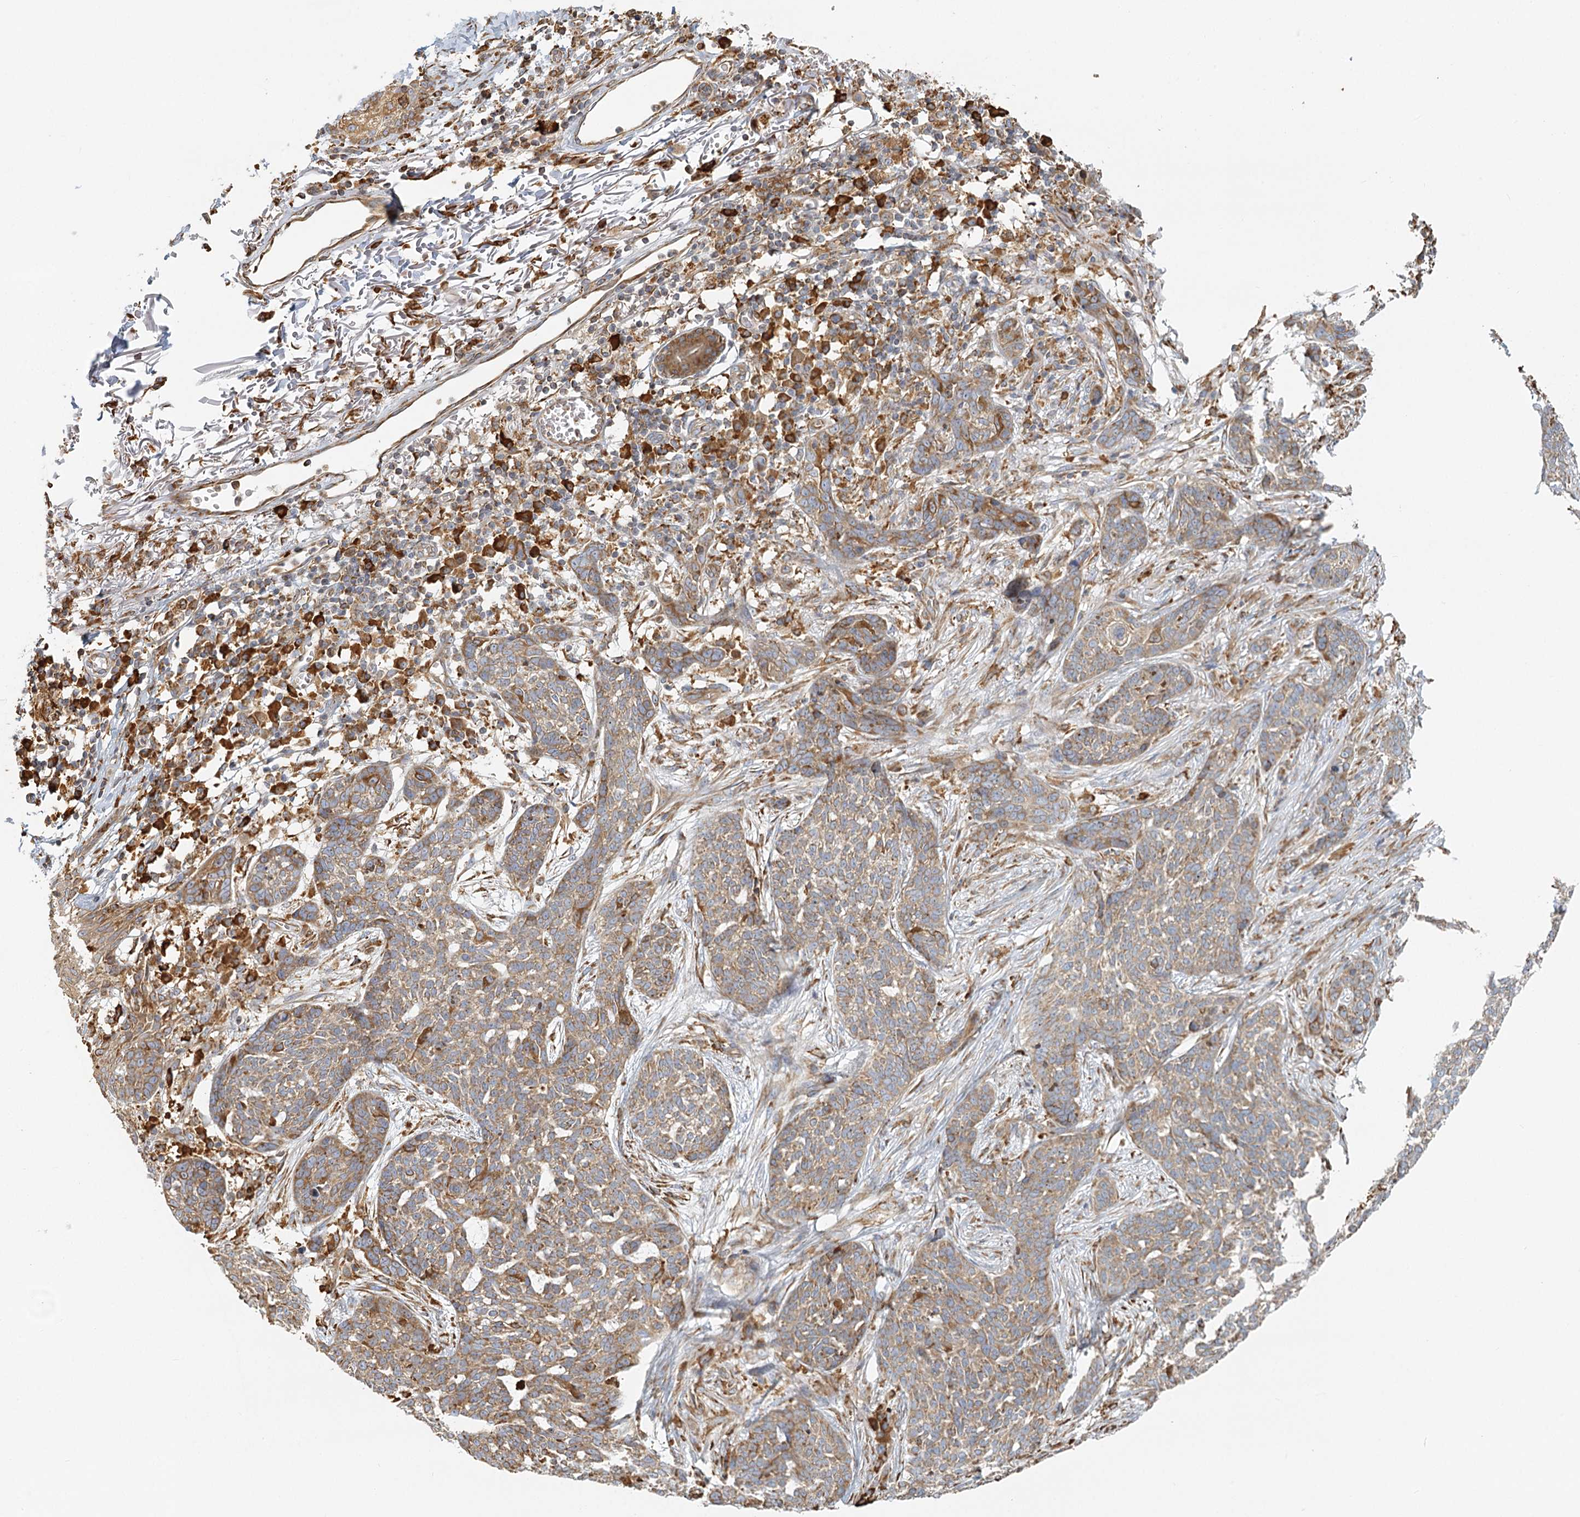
{"staining": {"intensity": "weak", "quantity": ">75%", "location": "cytoplasmic/membranous"}, "tissue": "skin cancer", "cell_type": "Tumor cells", "image_type": "cancer", "snomed": [{"axis": "morphology", "description": "Basal cell carcinoma"}, {"axis": "topography", "description": "Skin"}], "caption": "Skin cancer (basal cell carcinoma) was stained to show a protein in brown. There is low levels of weak cytoplasmic/membranous expression in about >75% of tumor cells.", "gene": "TAS1R1", "patient": {"sex": "male", "age": 85}}